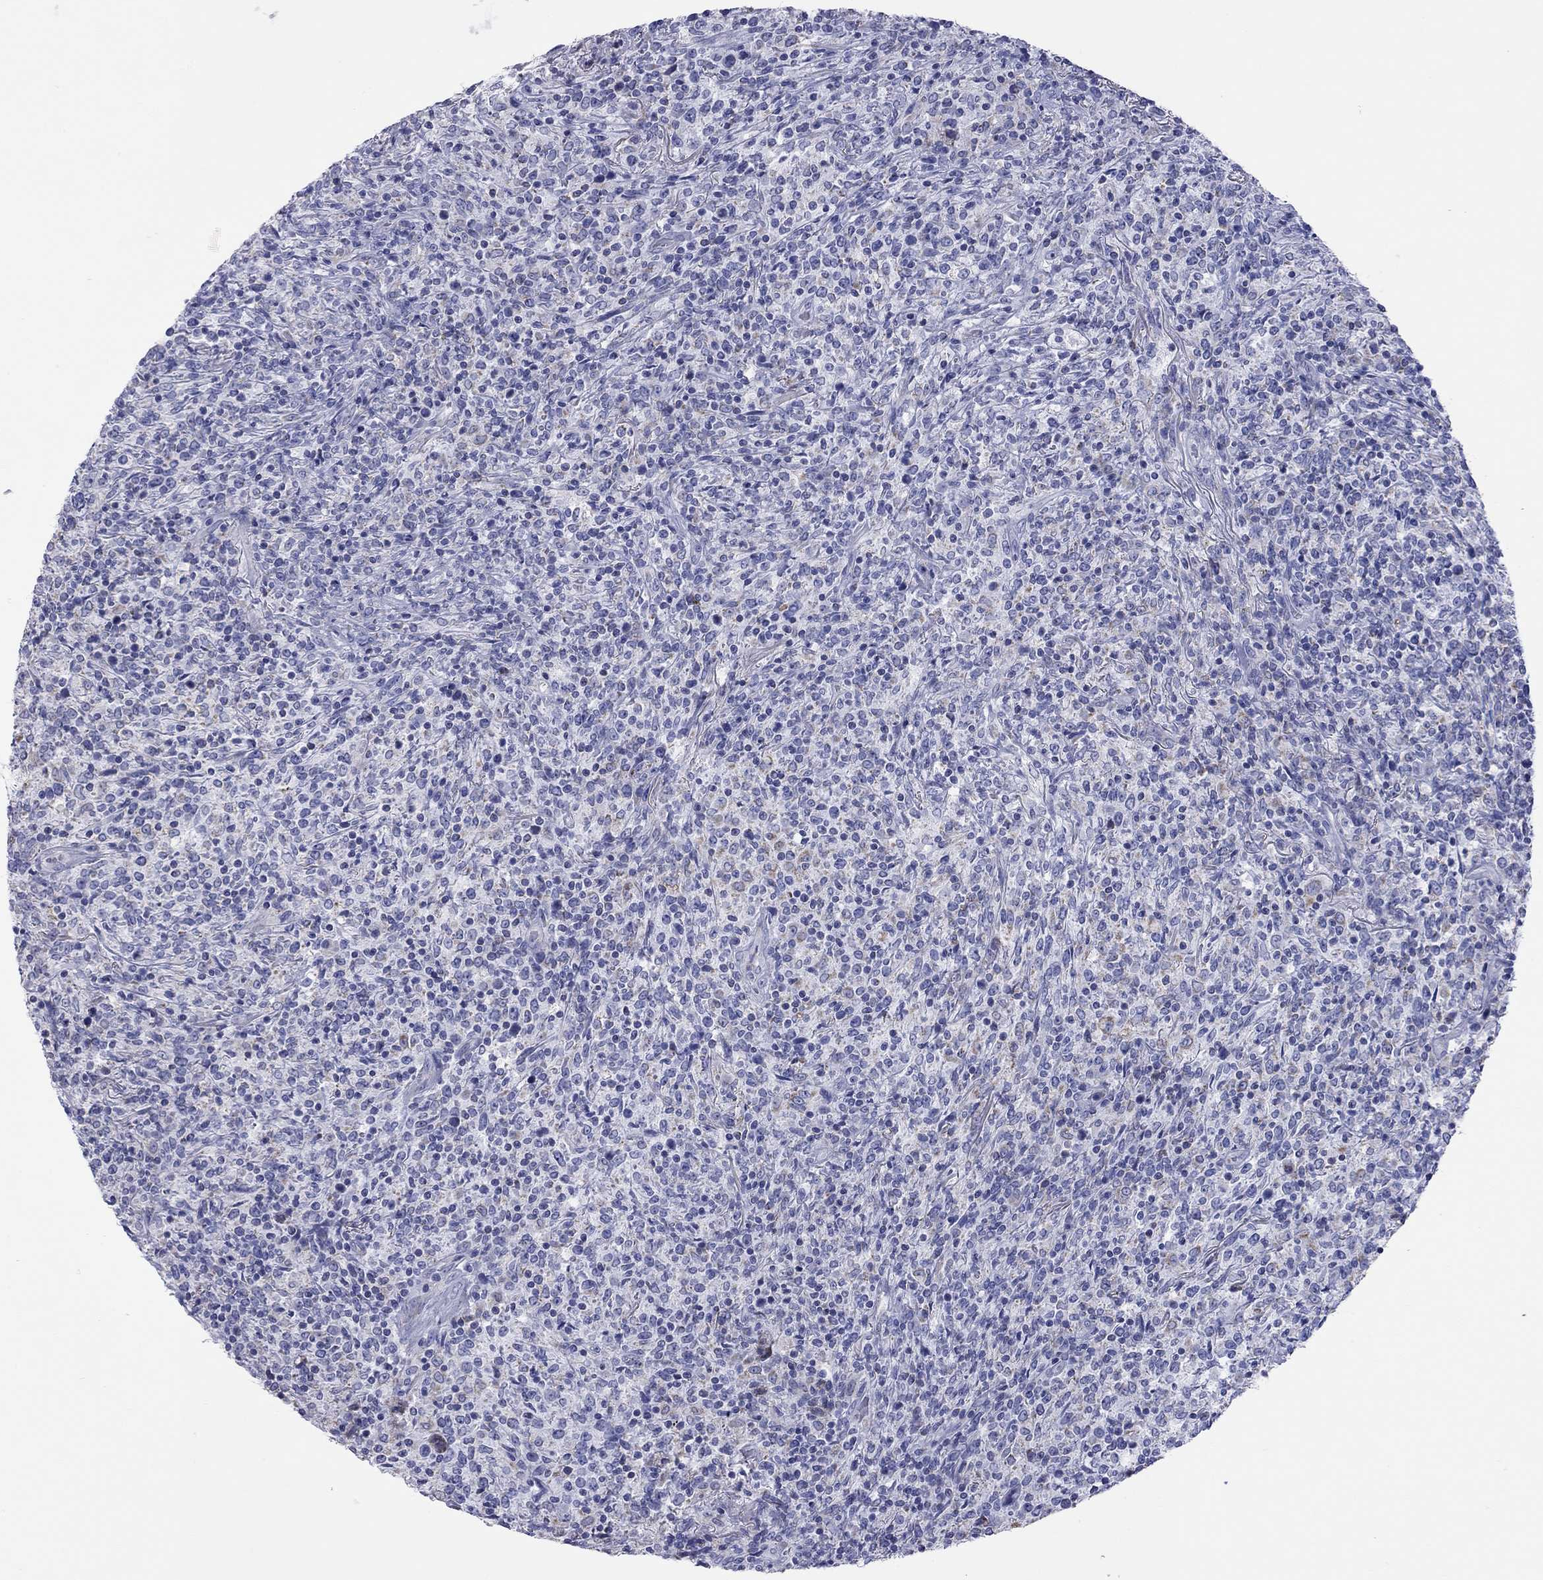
{"staining": {"intensity": "negative", "quantity": "none", "location": "none"}, "tissue": "lymphoma", "cell_type": "Tumor cells", "image_type": "cancer", "snomed": [{"axis": "morphology", "description": "Malignant lymphoma, non-Hodgkin's type, High grade"}, {"axis": "topography", "description": "Lung"}], "caption": "Tumor cells are negative for protein expression in human lymphoma. (DAB (3,3'-diaminobenzidine) IHC visualized using brightfield microscopy, high magnification).", "gene": "VSIG10", "patient": {"sex": "male", "age": 79}}